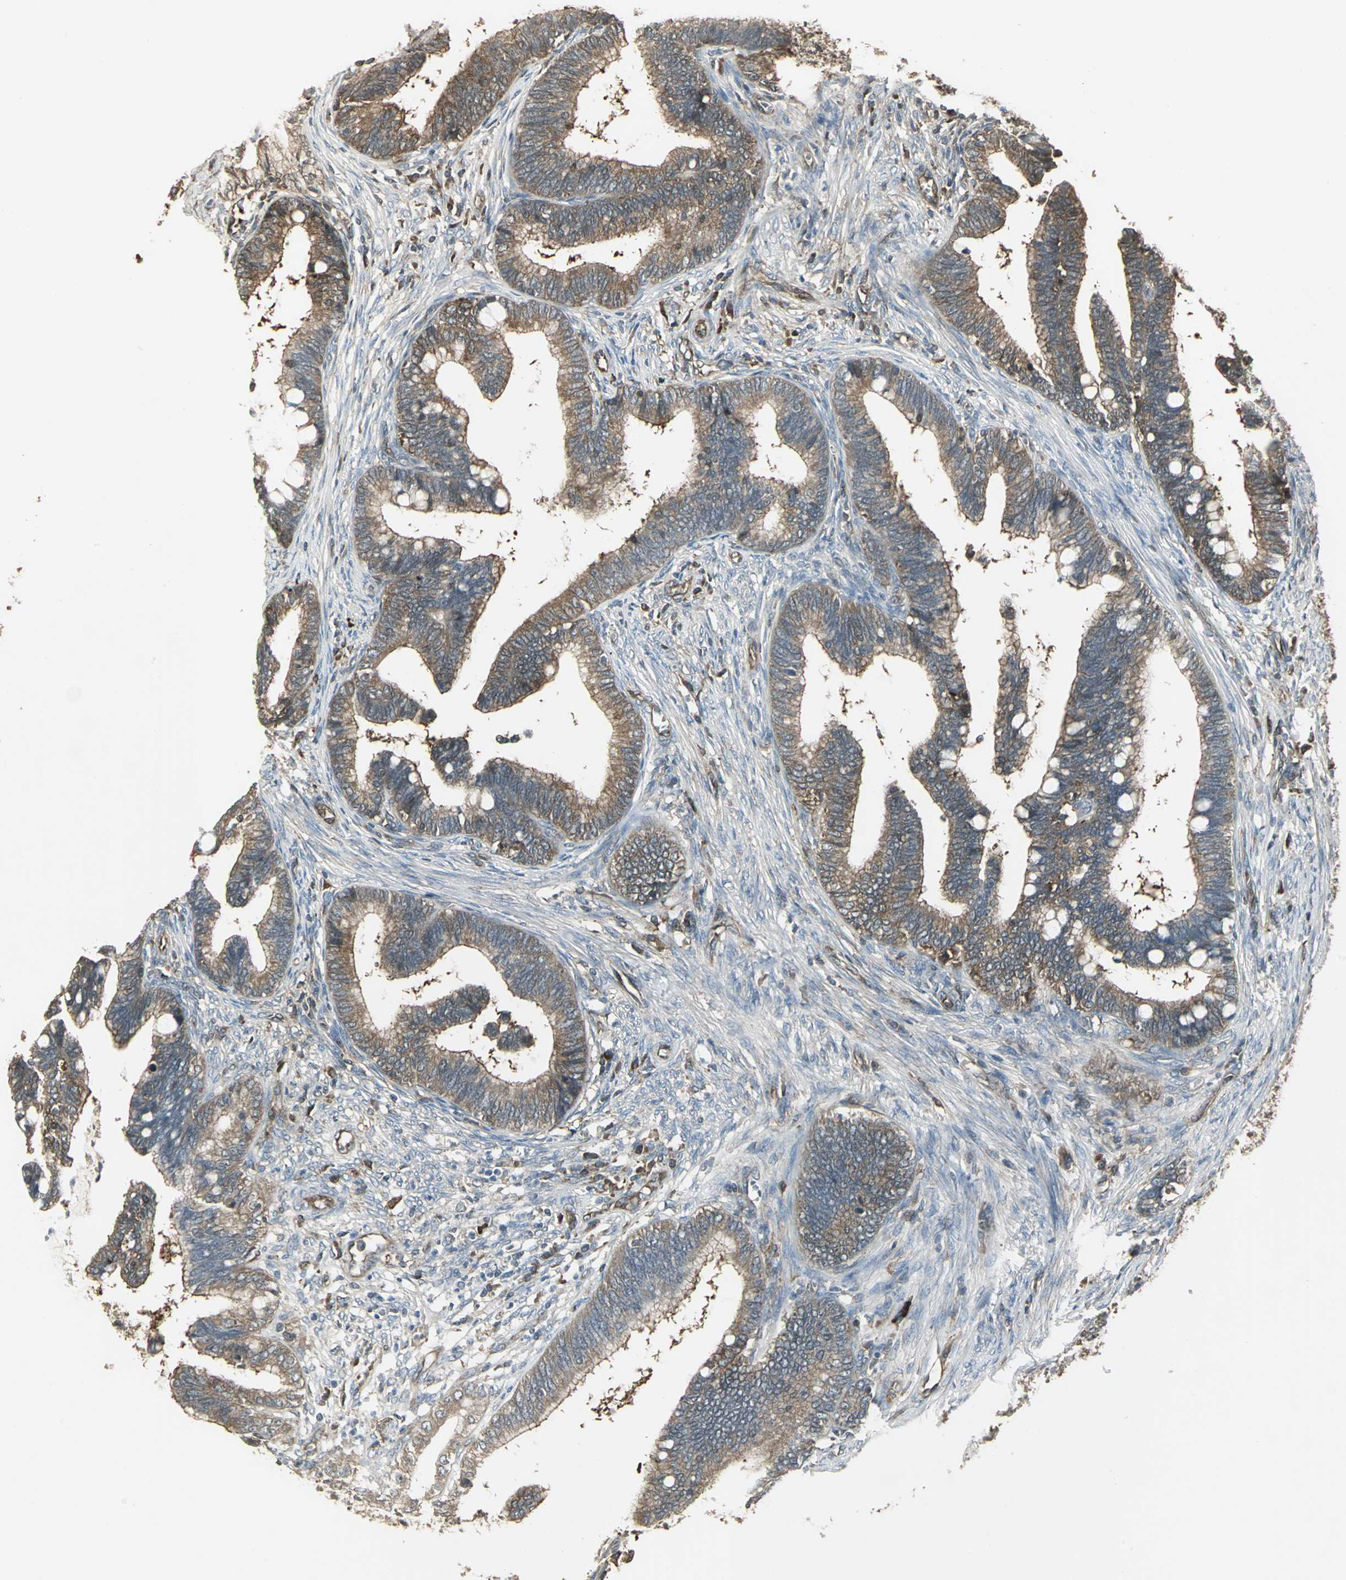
{"staining": {"intensity": "moderate", "quantity": ">75%", "location": "cytoplasmic/membranous"}, "tissue": "cervical cancer", "cell_type": "Tumor cells", "image_type": "cancer", "snomed": [{"axis": "morphology", "description": "Adenocarcinoma, NOS"}, {"axis": "topography", "description": "Cervix"}], "caption": "DAB (3,3'-diaminobenzidine) immunohistochemical staining of human cervical adenocarcinoma demonstrates moderate cytoplasmic/membranous protein positivity in approximately >75% of tumor cells. (Stains: DAB in brown, nuclei in blue, Microscopy: brightfield microscopy at high magnification).", "gene": "PRXL2B", "patient": {"sex": "female", "age": 36}}